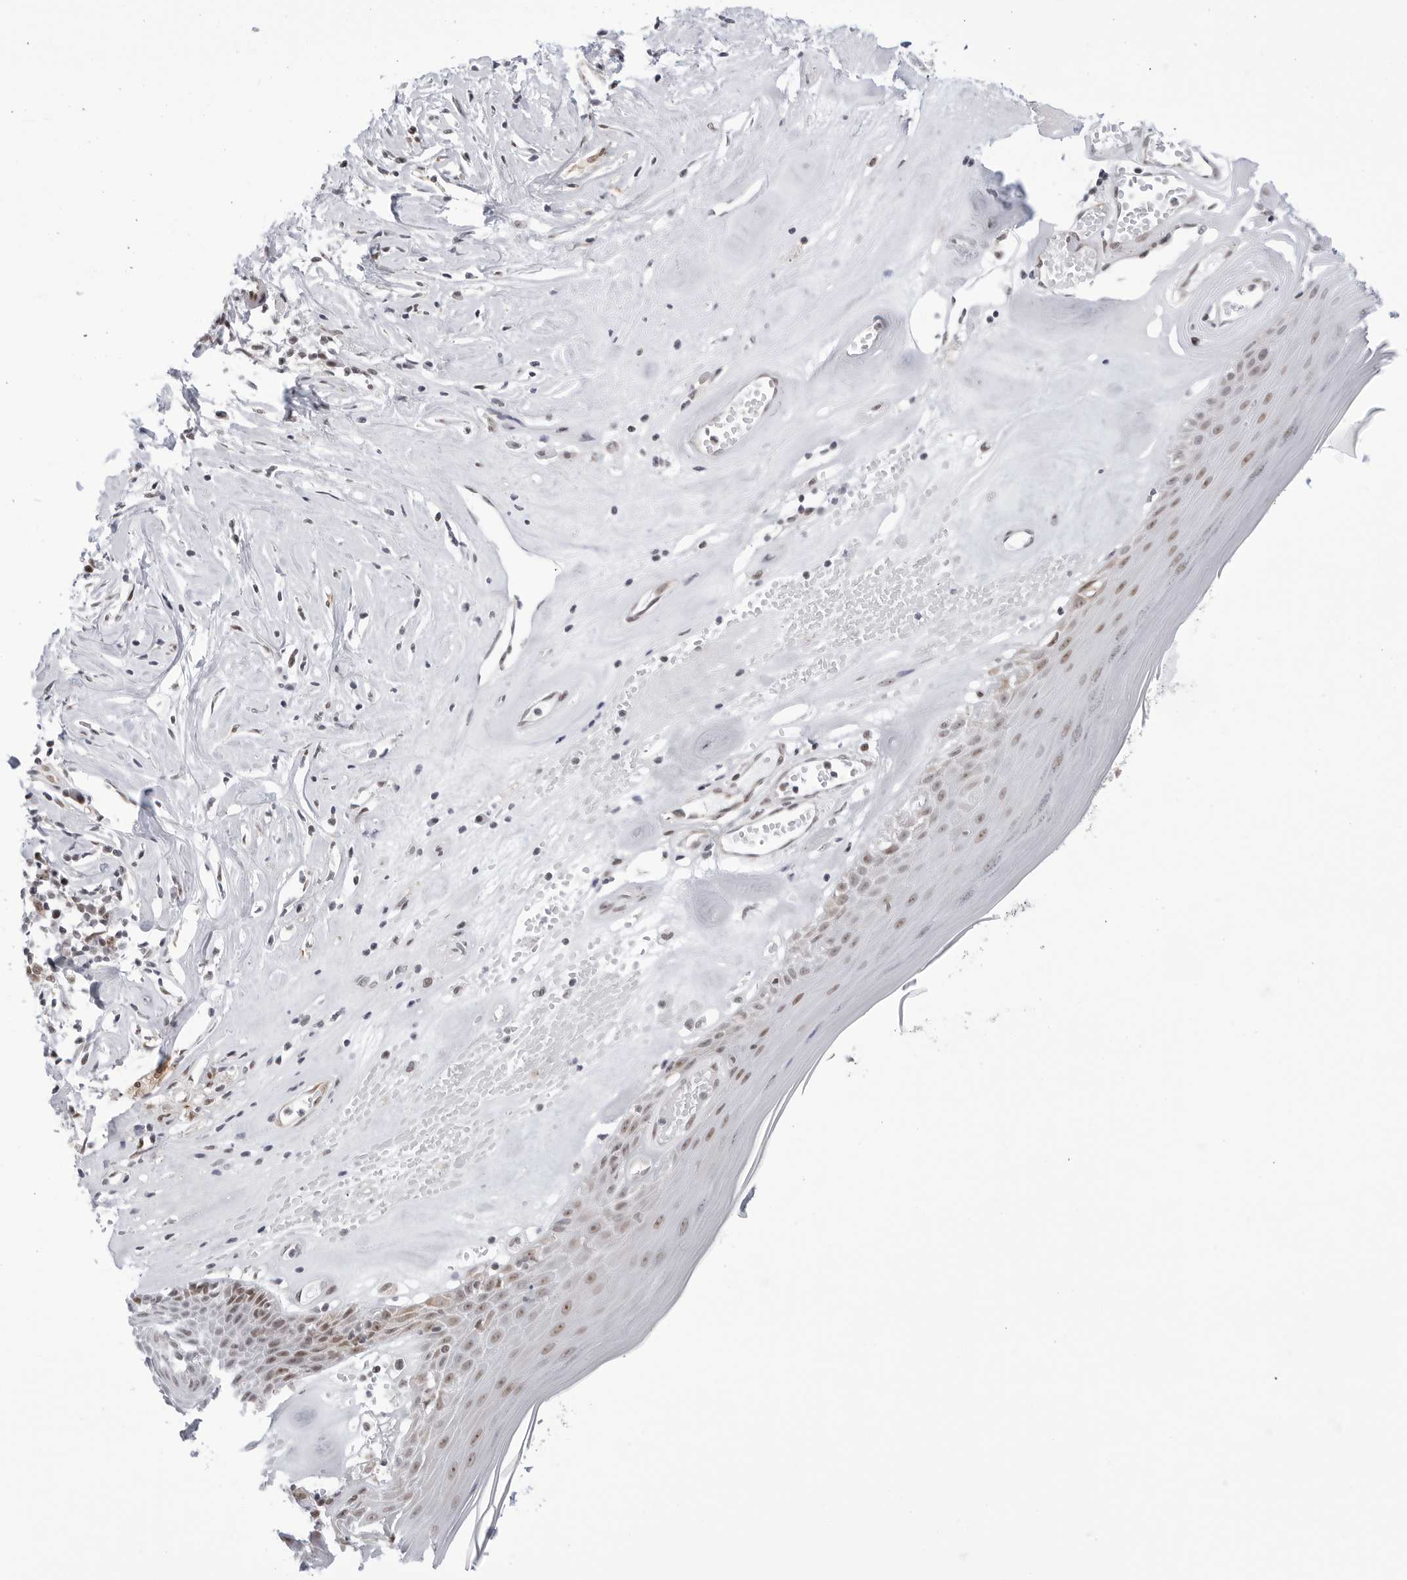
{"staining": {"intensity": "moderate", "quantity": "25%-75%", "location": "nuclear"}, "tissue": "skin", "cell_type": "Epidermal cells", "image_type": "normal", "snomed": [{"axis": "morphology", "description": "Normal tissue, NOS"}, {"axis": "morphology", "description": "Inflammation, NOS"}, {"axis": "topography", "description": "Vulva"}], "caption": "Brown immunohistochemical staining in benign skin reveals moderate nuclear expression in approximately 25%-75% of epidermal cells. The protein is shown in brown color, while the nuclei are stained blue.", "gene": "C1orf162", "patient": {"sex": "female", "age": 84}}